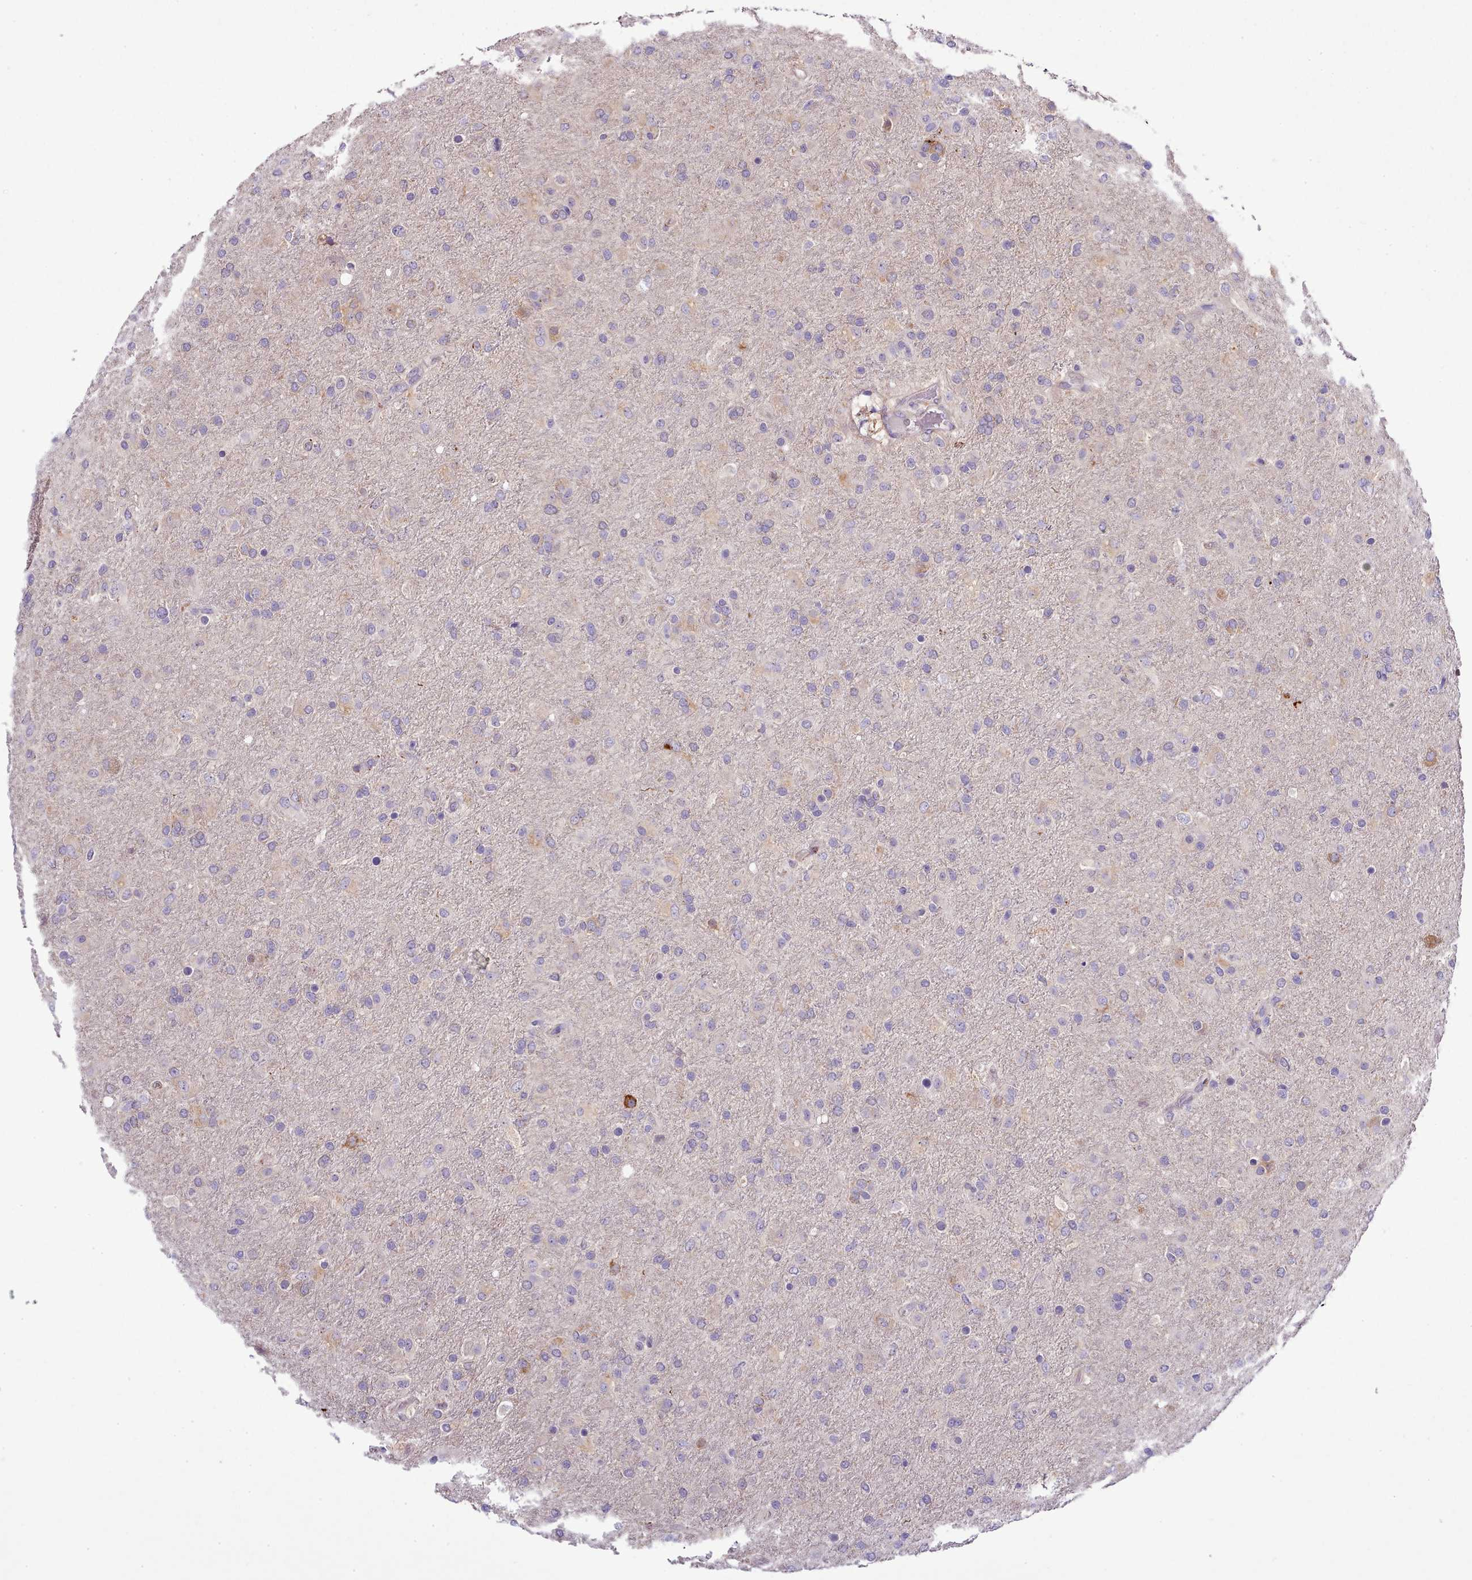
{"staining": {"intensity": "negative", "quantity": "none", "location": "none"}, "tissue": "glioma", "cell_type": "Tumor cells", "image_type": "cancer", "snomed": [{"axis": "morphology", "description": "Glioma, malignant, Low grade"}, {"axis": "topography", "description": "Brain"}], "caption": "Image shows no protein positivity in tumor cells of glioma tissue.", "gene": "SETX", "patient": {"sex": "male", "age": 65}}